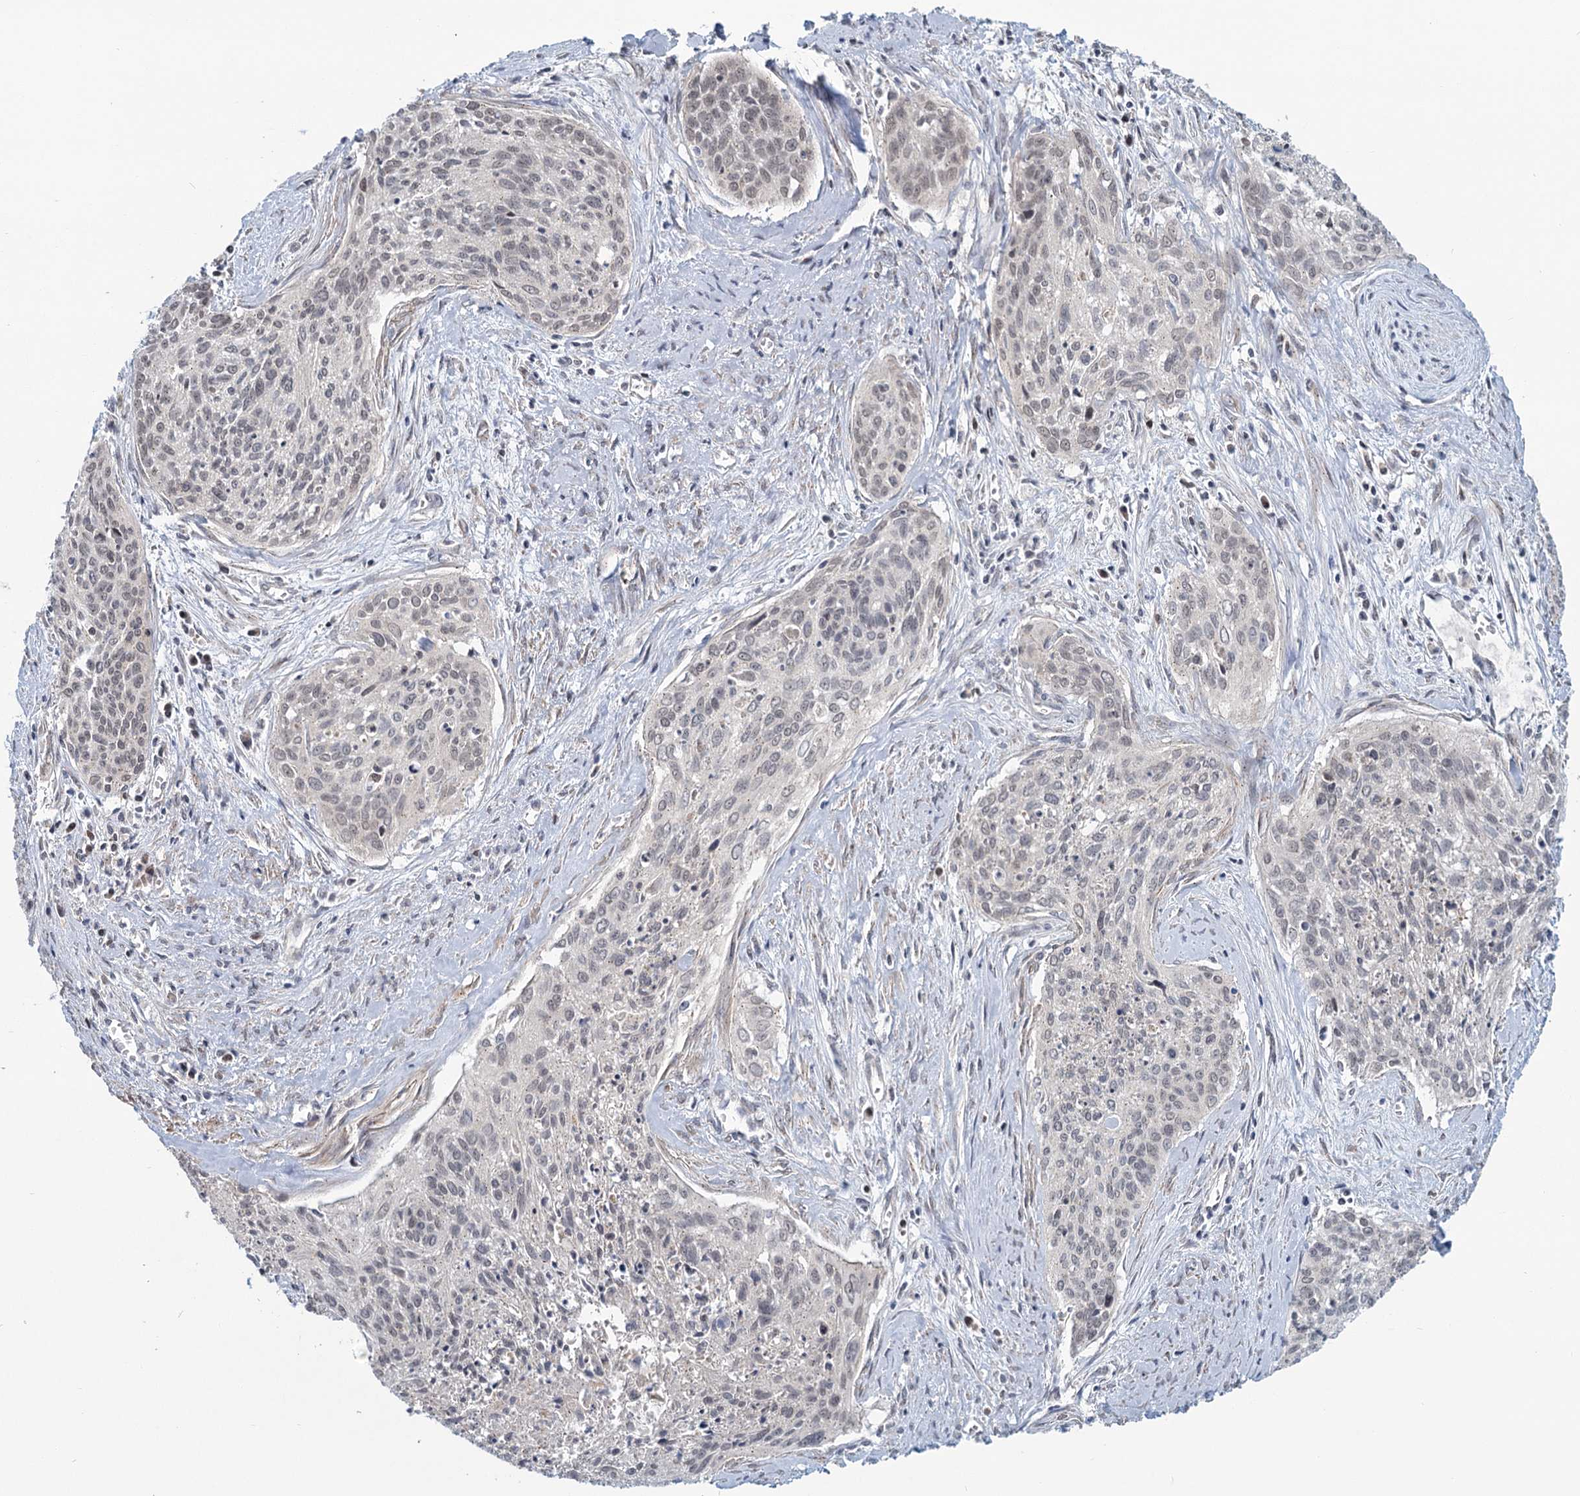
{"staining": {"intensity": "weak", "quantity": "<25%", "location": "nuclear"}, "tissue": "cervical cancer", "cell_type": "Tumor cells", "image_type": "cancer", "snomed": [{"axis": "morphology", "description": "Squamous cell carcinoma, NOS"}, {"axis": "topography", "description": "Cervix"}], "caption": "Cervical cancer (squamous cell carcinoma) was stained to show a protein in brown. There is no significant staining in tumor cells.", "gene": "STAP1", "patient": {"sex": "female", "age": 55}}